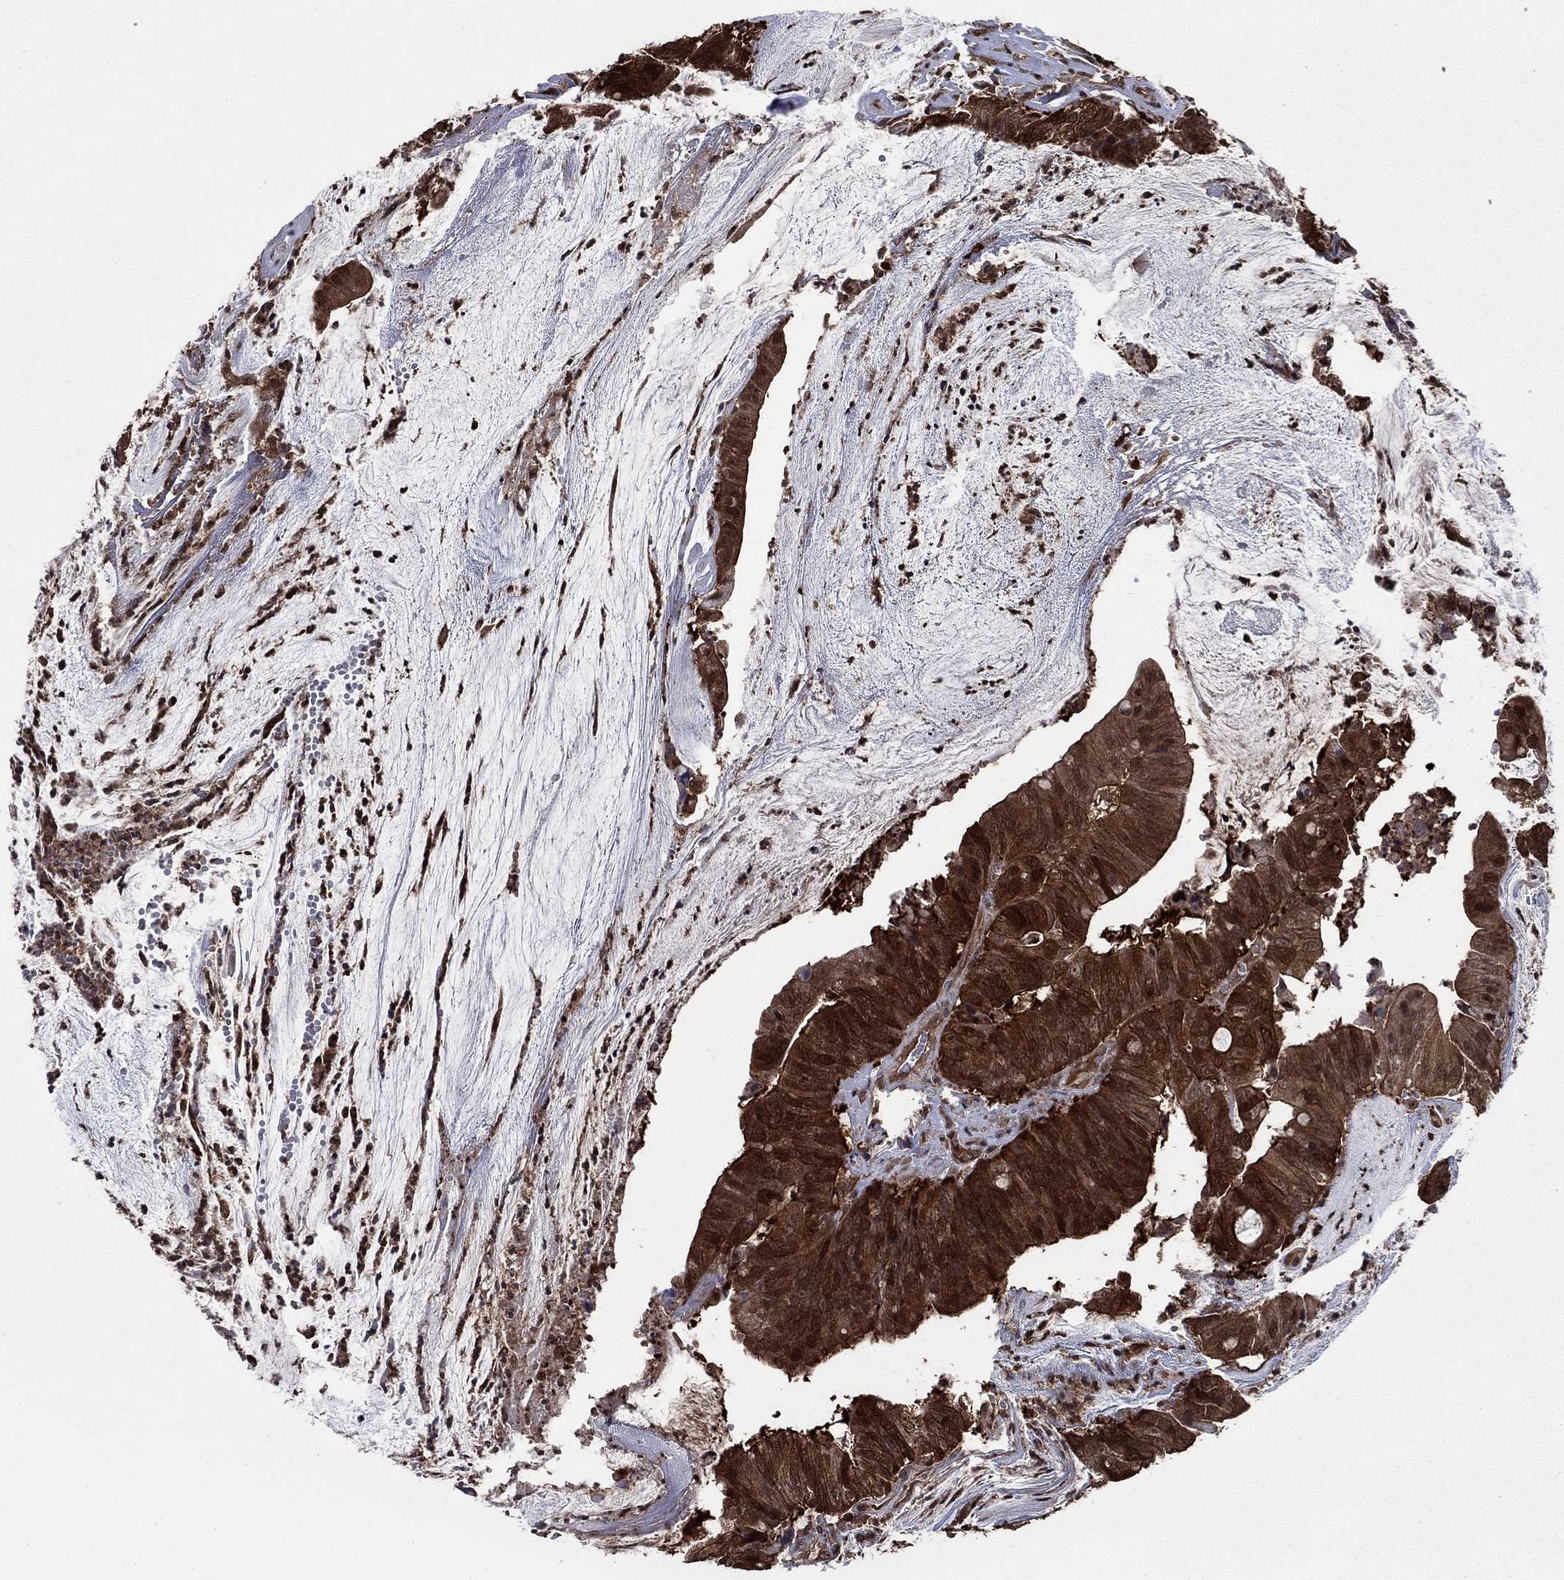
{"staining": {"intensity": "strong", "quantity": ">75%", "location": "cytoplasmic/membranous"}, "tissue": "colorectal cancer", "cell_type": "Tumor cells", "image_type": "cancer", "snomed": [{"axis": "morphology", "description": "Adenocarcinoma, NOS"}, {"axis": "topography", "description": "Colon"}], "caption": "Strong cytoplasmic/membranous positivity is present in approximately >75% of tumor cells in adenocarcinoma (colorectal).", "gene": "CACYBP", "patient": {"sex": "female", "age": 69}}